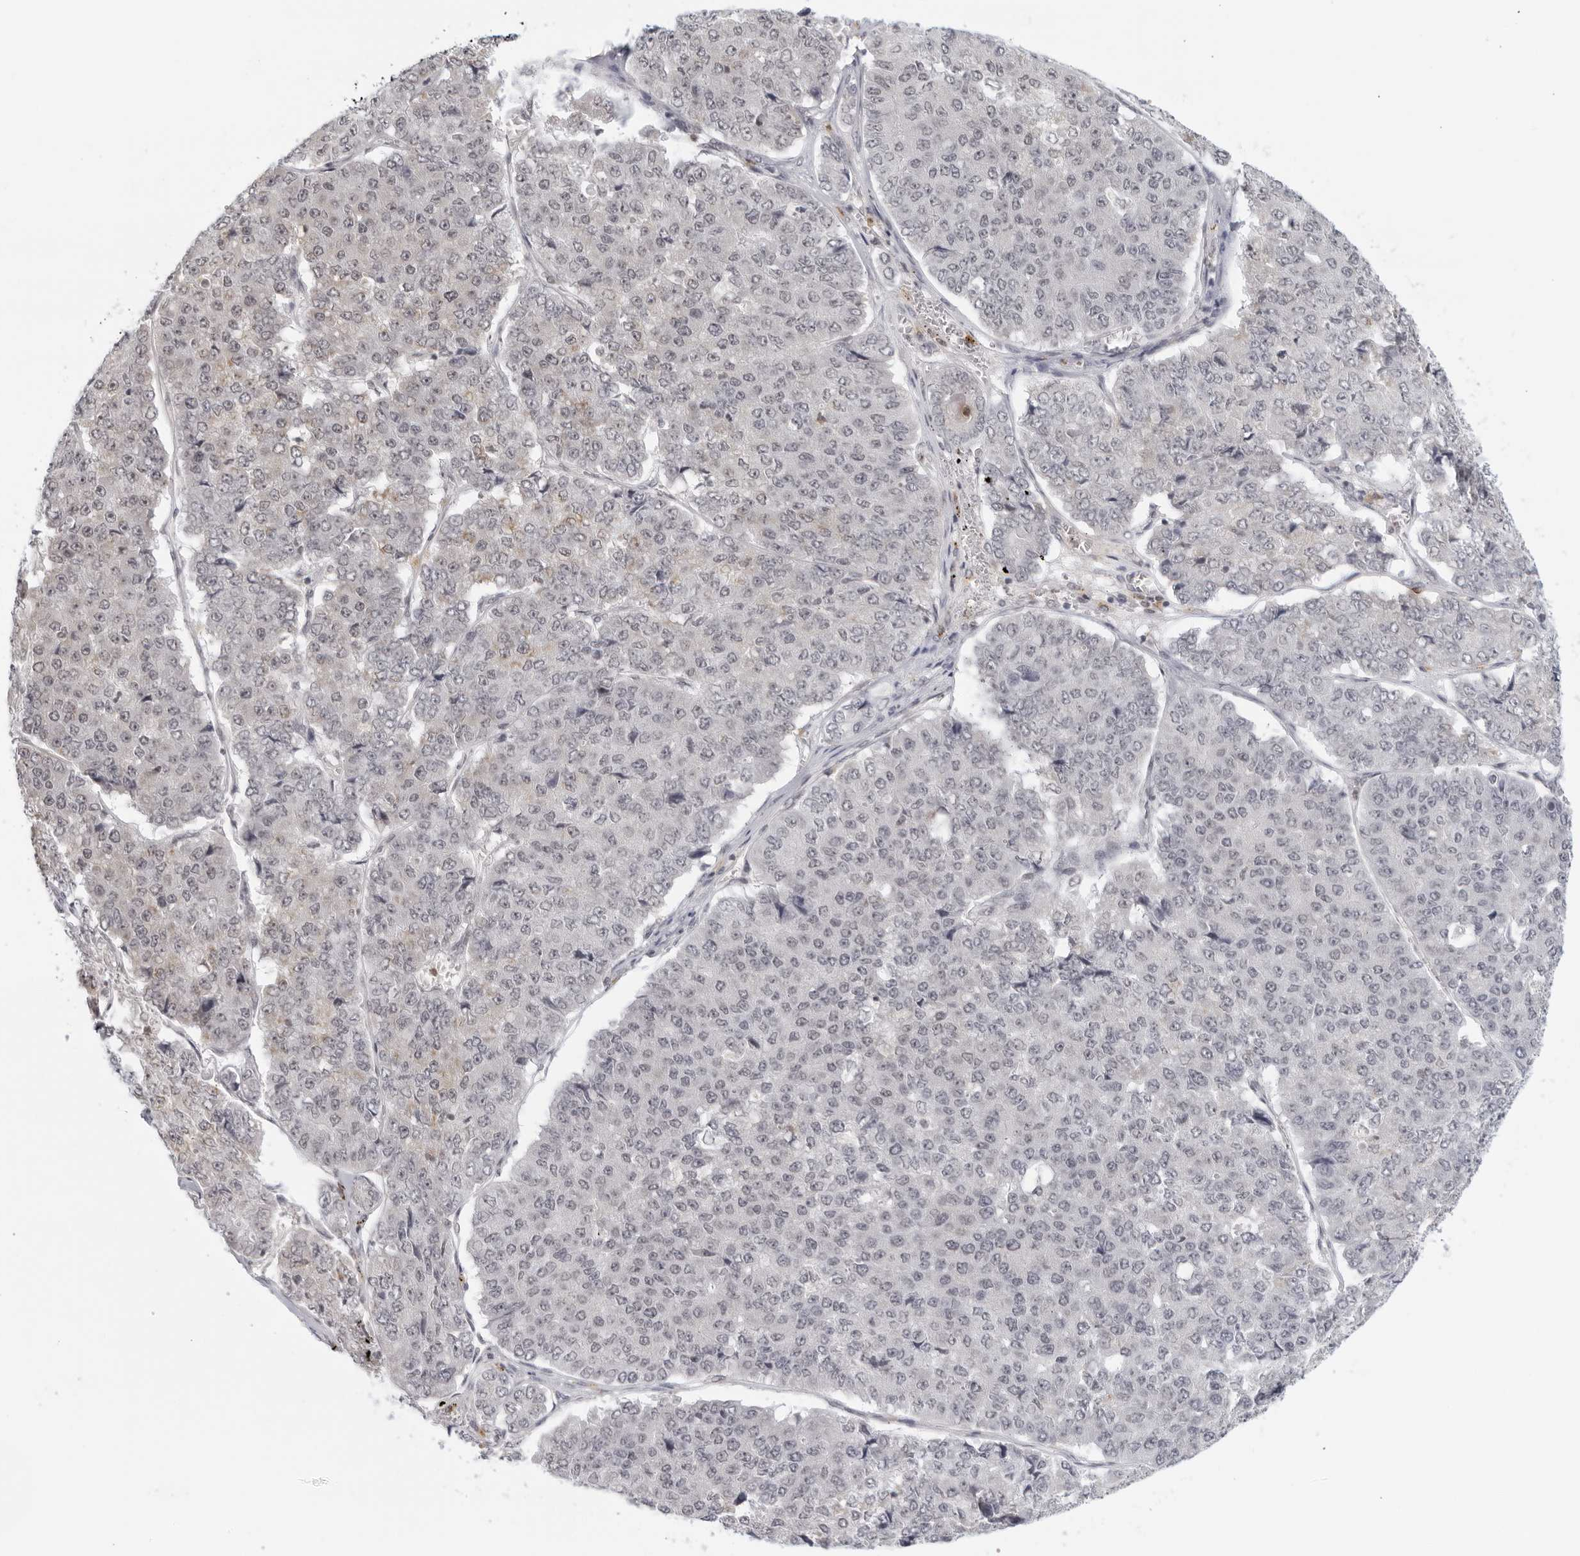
{"staining": {"intensity": "negative", "quantity": "none", "location": "none"}, "tissue": "pancreatic cancer", "cell_type": "Tumor cells", "image_type": "cancer", "snomed": [{"axis": "morphology", "description": "Adenocarcinoma, NOS"}, {"axis": "topography", "description": "Pancreas"}], "caption": "IHC of pancreatic cancer (adenocarcinoma) reveals no expression in tumor cells.", "gene": "RAB11FIP3", "patient": {"sex": "male", "age": 50}}